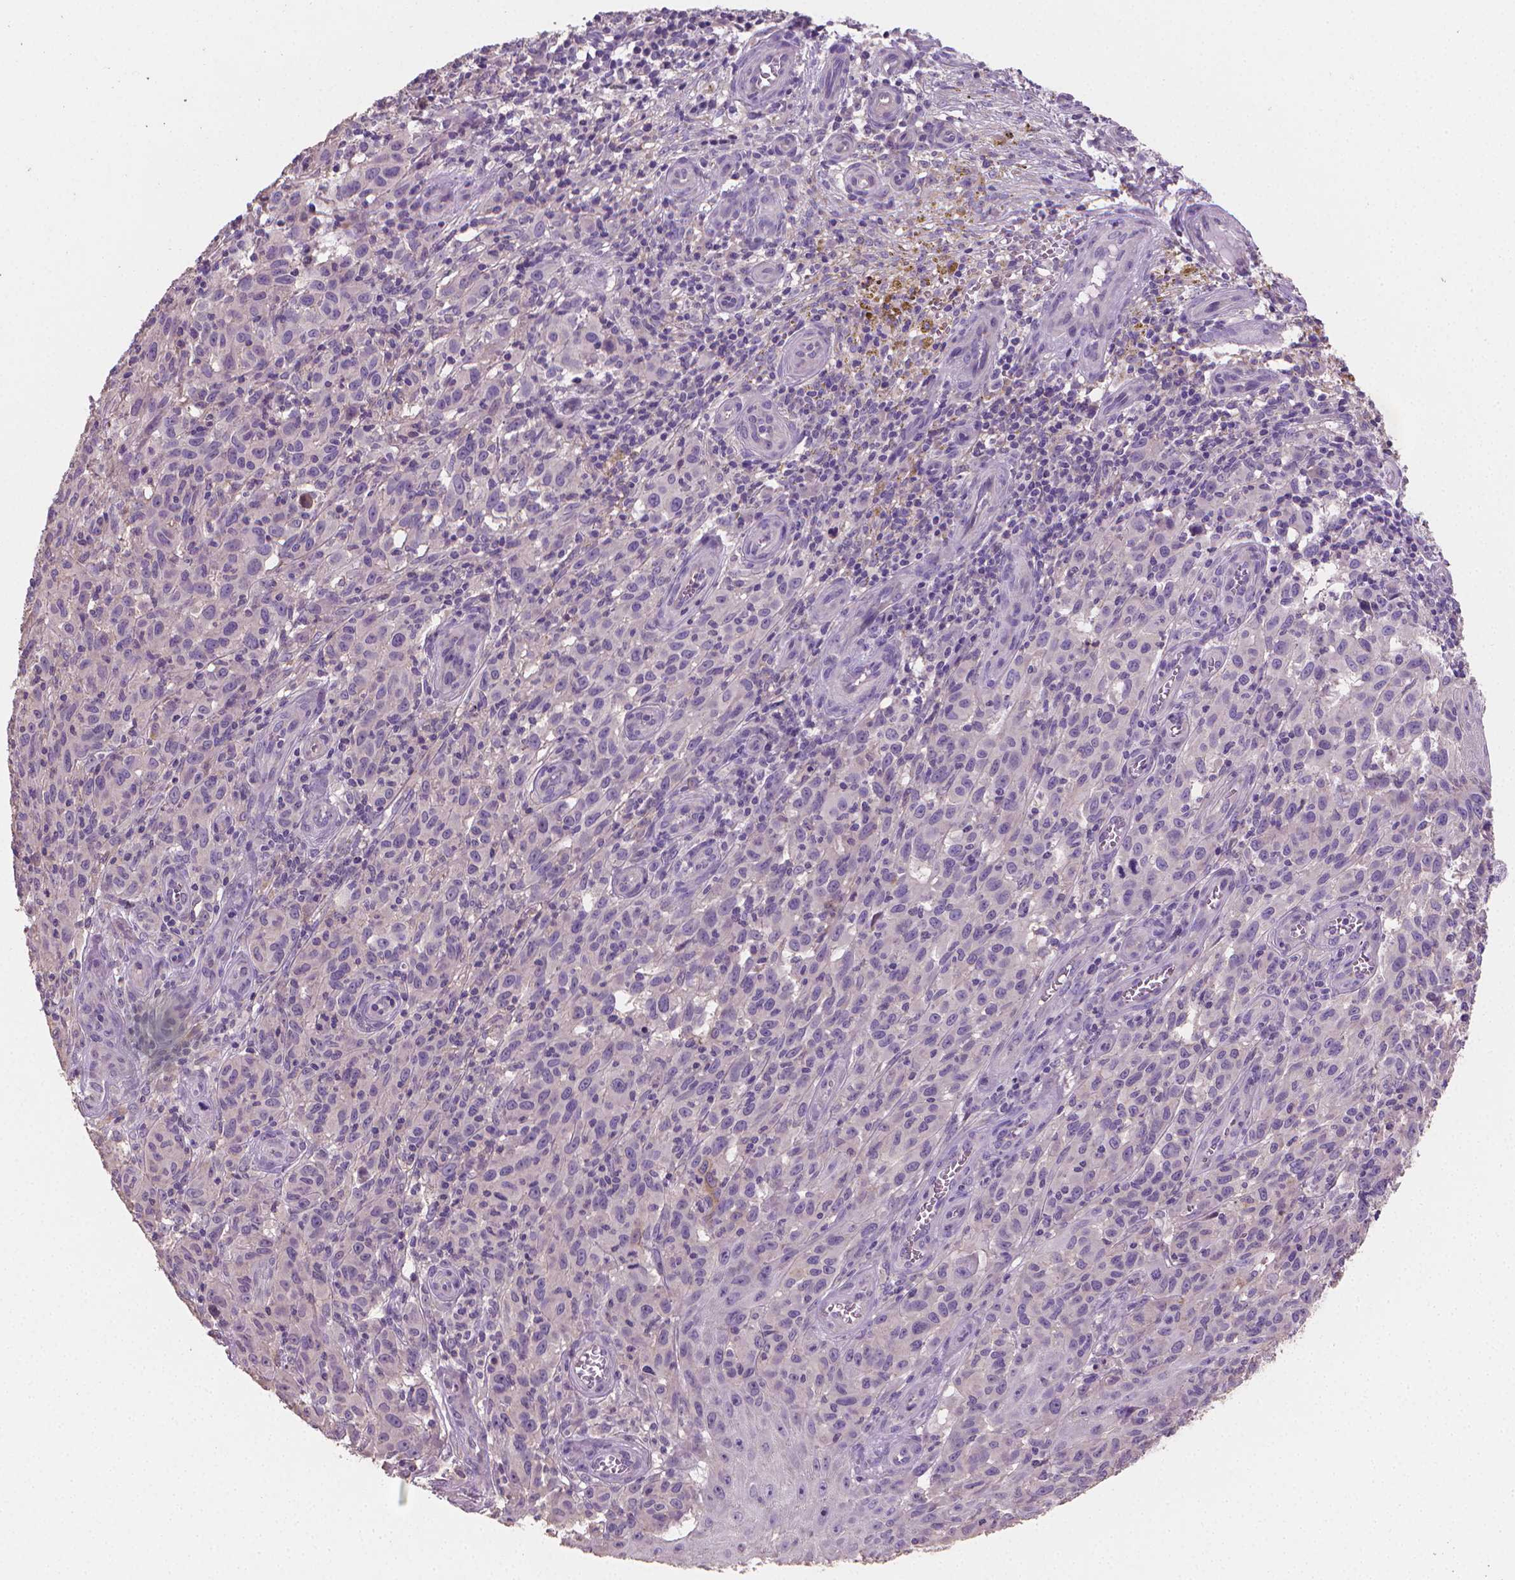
{"staining": {"intensity": "negative", "quantity": "none", "location": "none"}, "tissue": "melanoma", "cell_type": "Tumor cells", "image_type": "cancer", "snomed": [{"axis": "morphology", "description": "Malignant melanoma, NOS"}, {"axis": "topography", "description": "Skin"}], "caption": "DAB immunohistochemical staining of malignant melanoma shows no significant expression in tumor cells.", "gene": "CATIP", "patient": {"sex": "female", "age": 53}}